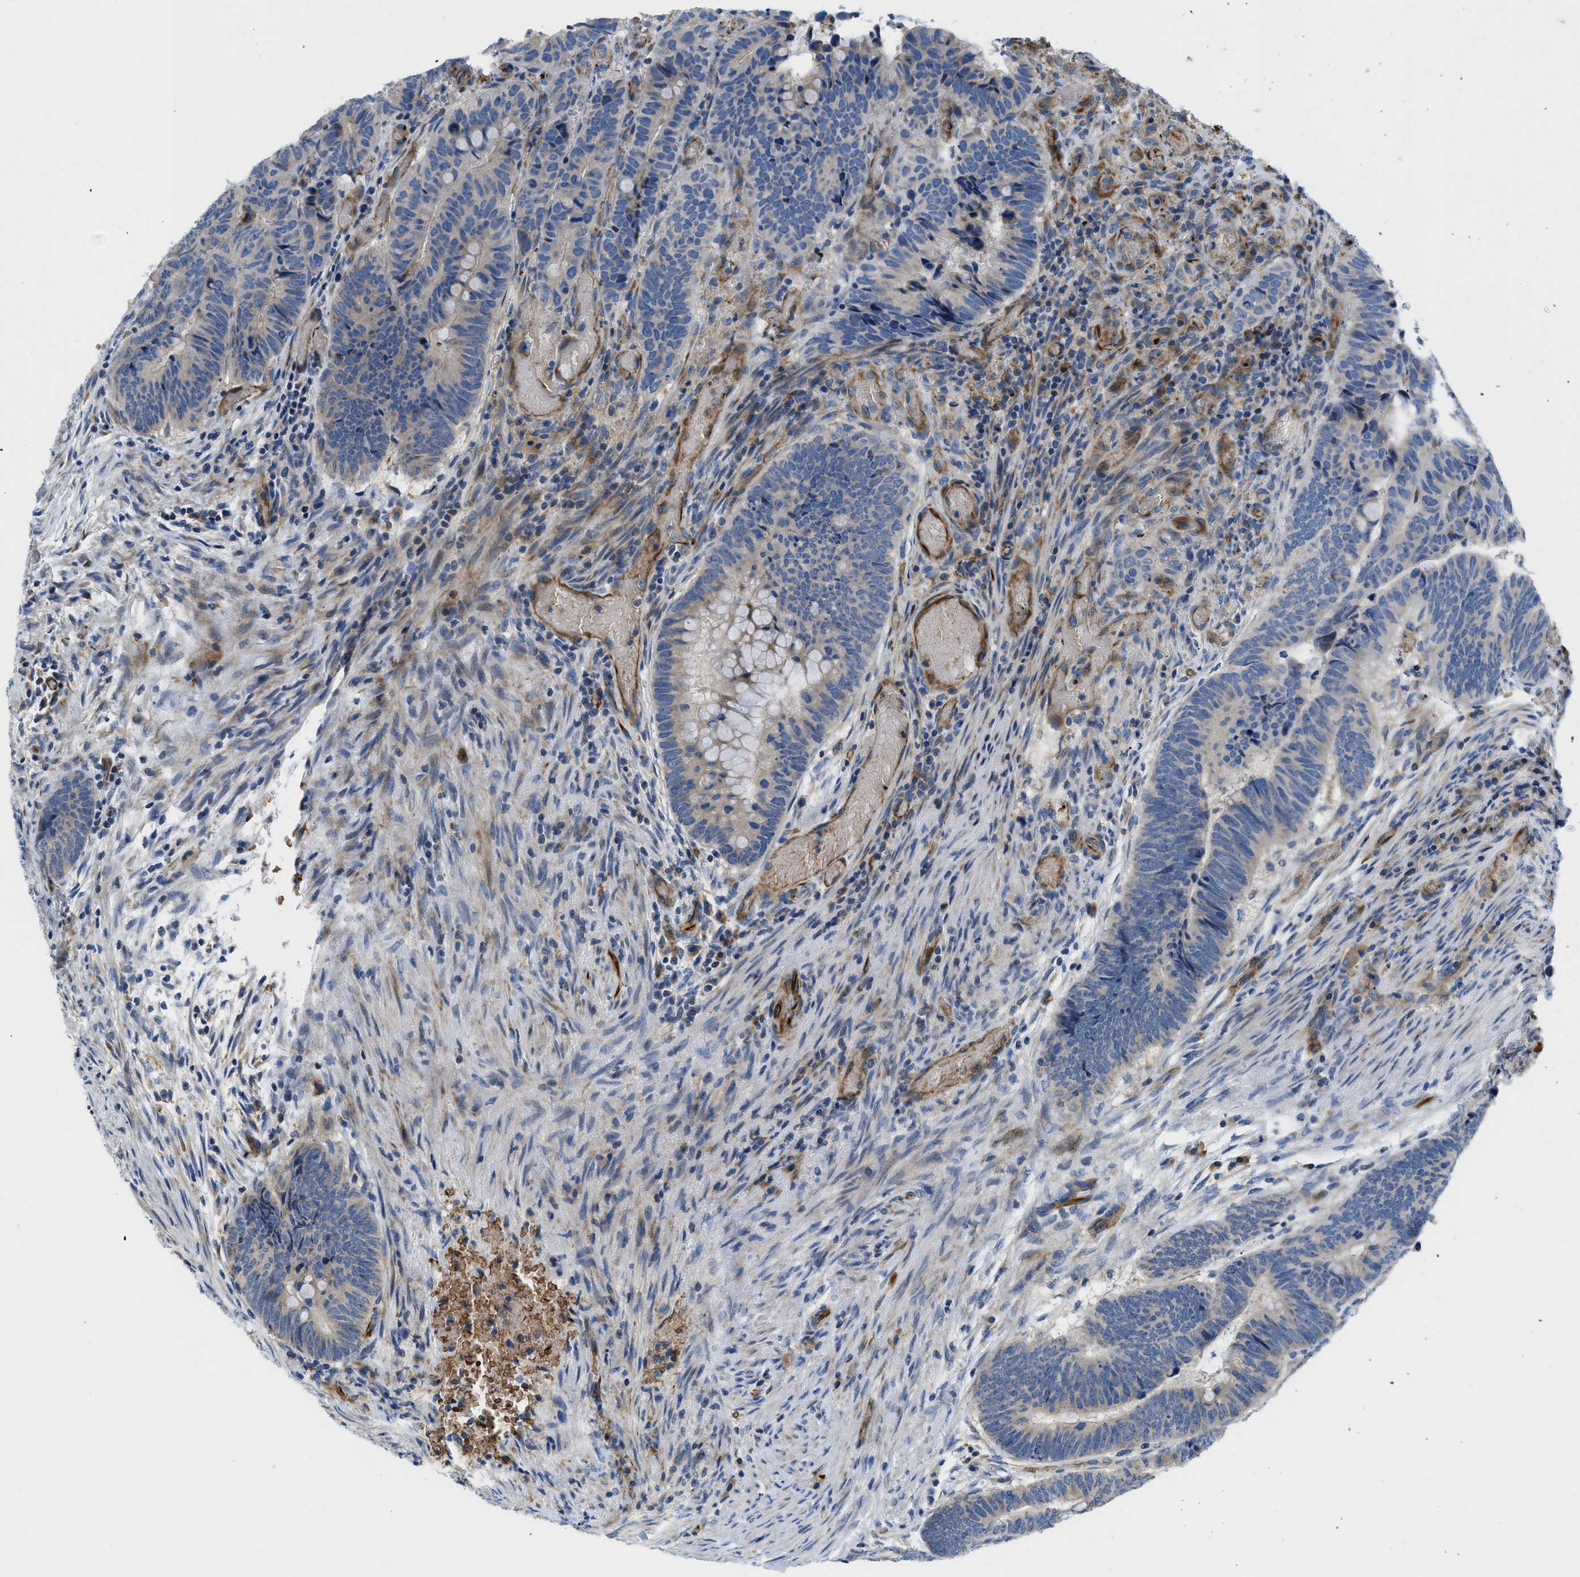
{"staining": {"intensity": "weak", "quantity": "<25%", "location": "cytoplasmic/membranous"}, "tissue": "colorectal cancer", "cell_type": "Tumor cells", "image_type": "cancer", "snomed": [{"axis": "morphology", "description": "Normal tissue, NOS"}, {"axis": "morphology", "description": "Adenocarcinoma, NOS"}, {"axis": "topography", "description": "Rectum"}], "caption": "DAB (3,3'-diaminobenzidine) immunohistochemical staining of human colorectal adenocarcinoma exhibits no significant expression in tumor cells. Nuclei are stained in blue.", "gene": "ZNF831", "patient": {"sex": "male", "age": 92}}